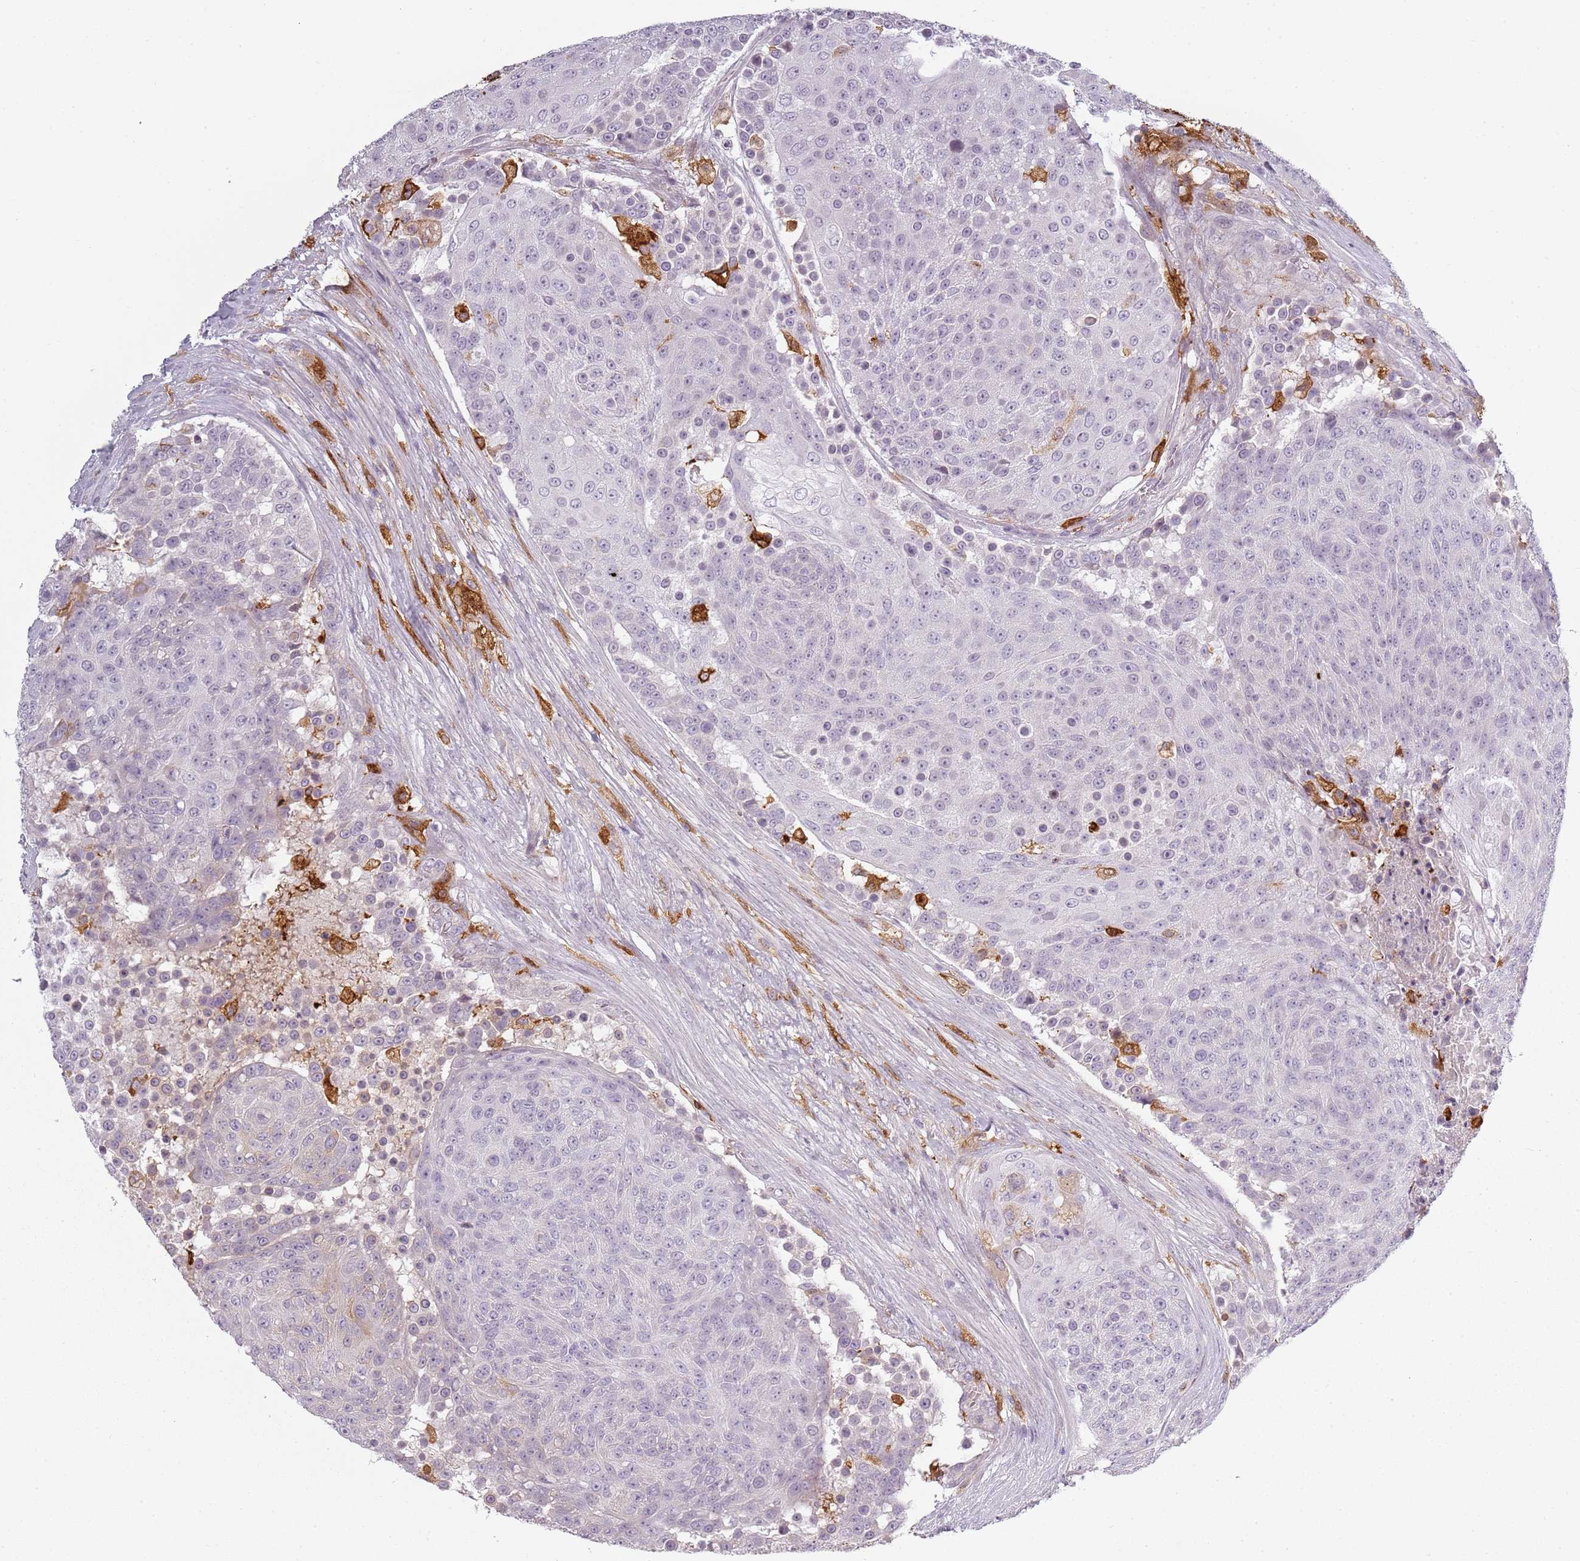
{"staining": {"intensity": "negative", "quantity": "none", "location": "none"}, "tissue": "urothelial cancer", "cell_type": "Tumor cells", "image_type": "cancer", "snomed": [{"axis": "morphology", "description": "Urothelial carcinoma, High grade"}, {"axis": "topography", "description": "Urinary bladder"}], "caption": "Urothelial cancer stained for a protein using IHC reveals no expression tumor cells.", "gene": "CC2D2B", "patient": {"sex": "female", "age": 63}}